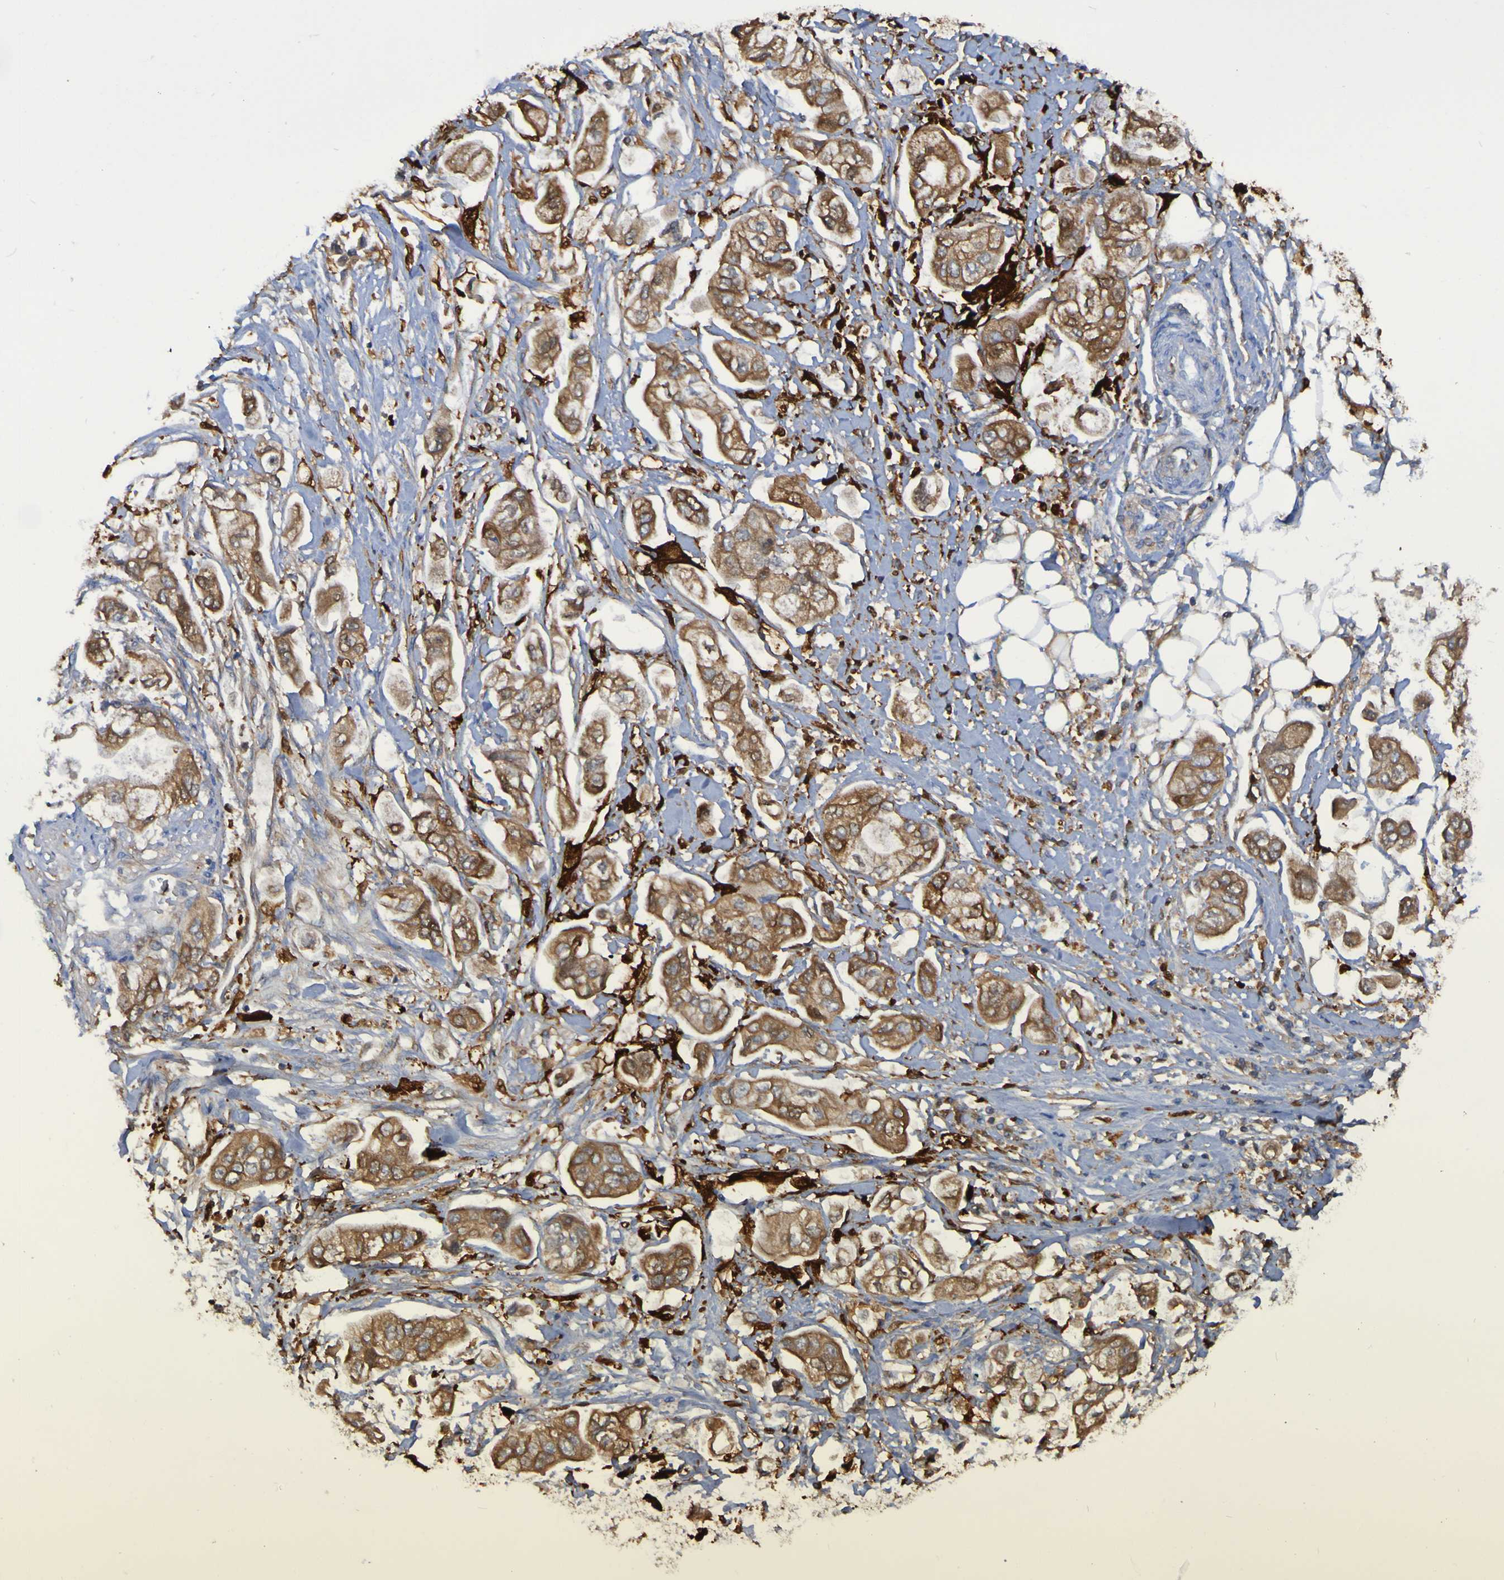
{"staining": {"intensity": "moderate", "quantity": ">75%", "location": "cytoplasmic/membranous"}, "tissue": "stomach cancer", "cell_type": "Tumor cells", "image_type": "cancer", "snomed": [{"axis": "morphology", "description": "Adenocarcinoma, NOS"}, {"axis": "topography", "description": "Stomach"}], "caption": "Immunohistochemical staining of human stomach adenocarcinoma displays medium levels of moderate cytoplasmic/membranous protein expression in about >75% of tumor cells. (Stains: DAB in brown, nuclei in blue, Microscopy: brightfield microscopy at high magnification).", "gene": "MPPE1", "patient": {"sex": "male", "age": 62}}